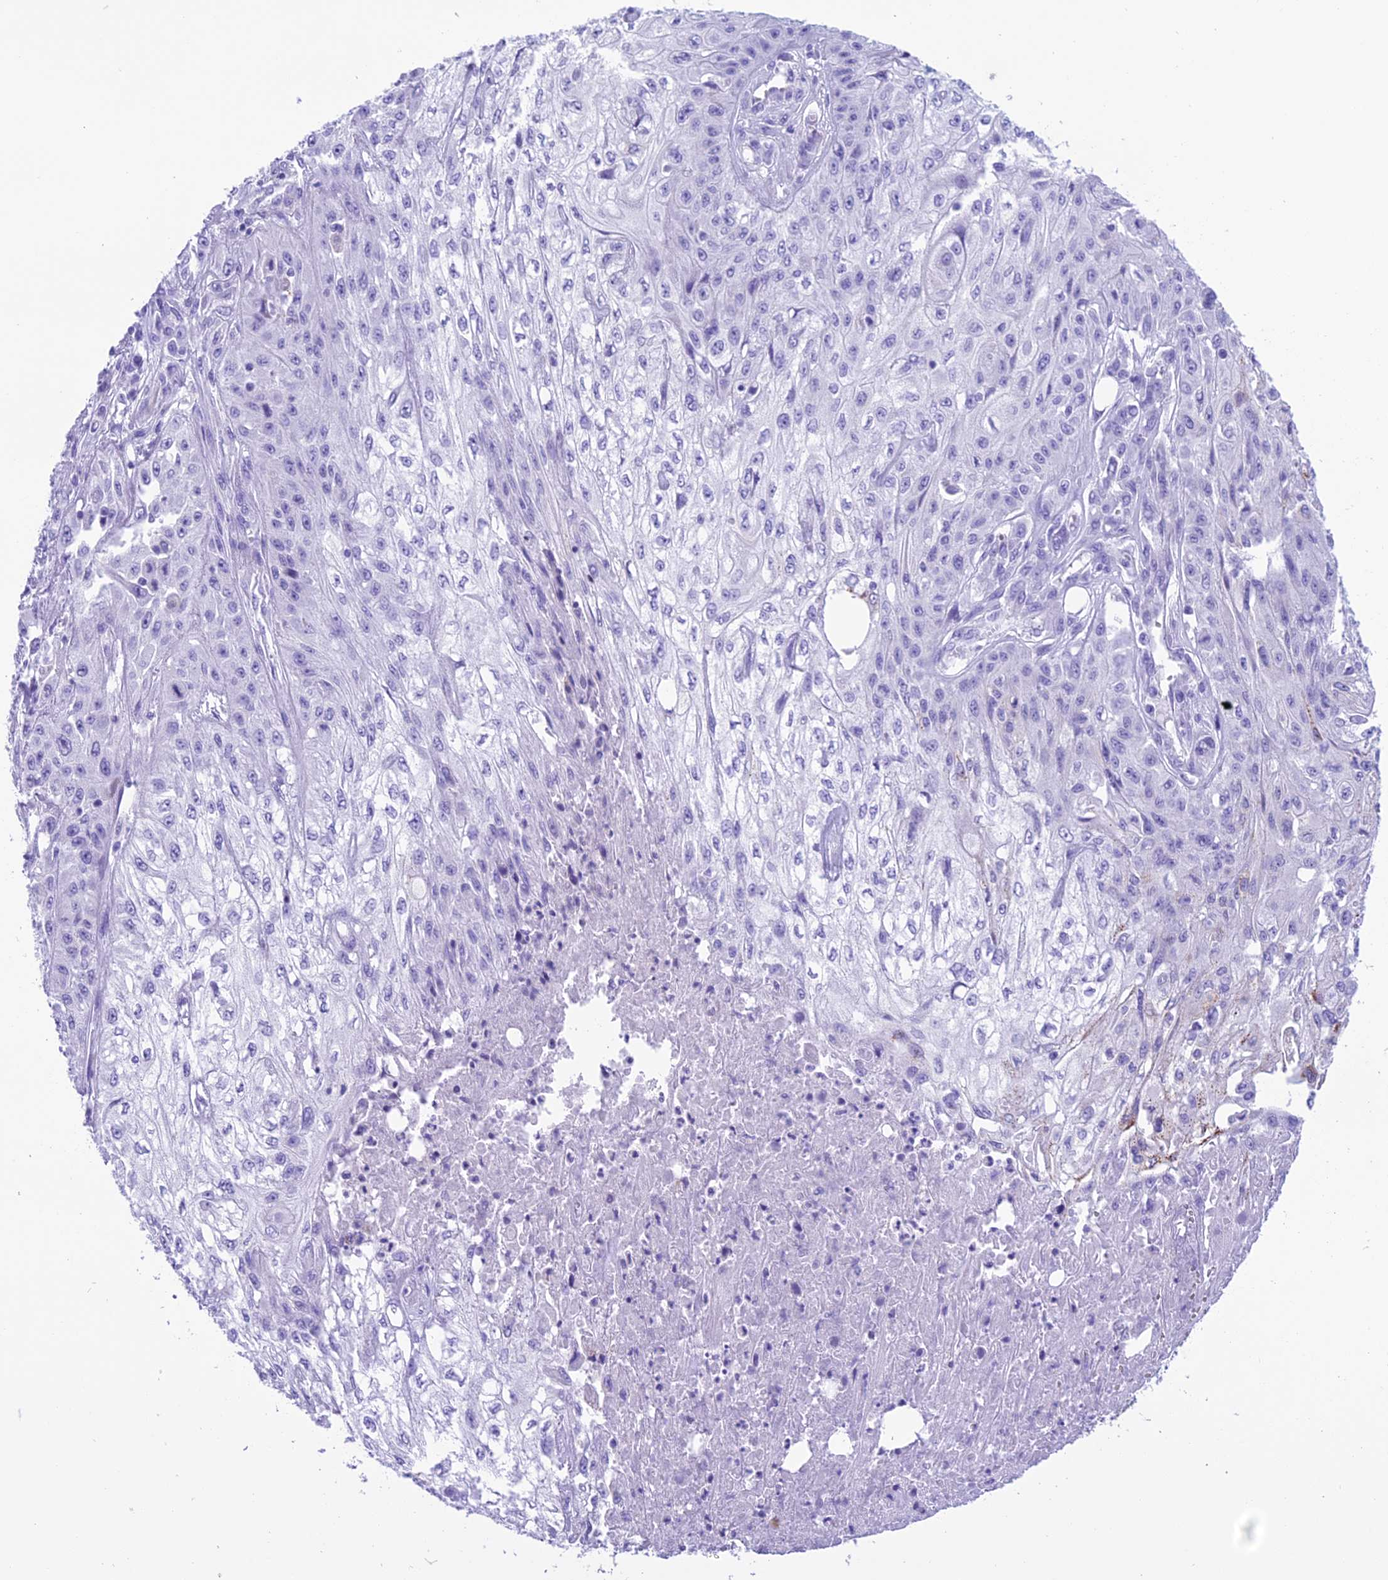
{"staining": {"intensity": "negative", "quantity": "none", "location": "none"}, "tissue": "skin cancer", "cell_type": "Tumor cells", "image_type": "cancer", "snomed": [{"axis": "morphology", "description": "Squamous cell carcinoma, NOS"}, {"axis": "morphology", "description": "Squamous cell carcinoma, metastatic, NOS"}, {"axis": "topography", "description": "Skin"}, {"axis": "topography", "description": "Lymph node"}], "caption": "There is no significant expression in tumor cells of skin cancer (squamous cell carcinoma). The staining is performed using DAB brown chromogen with nuclei counter-stained in using hematoxylin.", "gene": "TRAM1L1", "patient": {"sex": "male", "age": 75}}